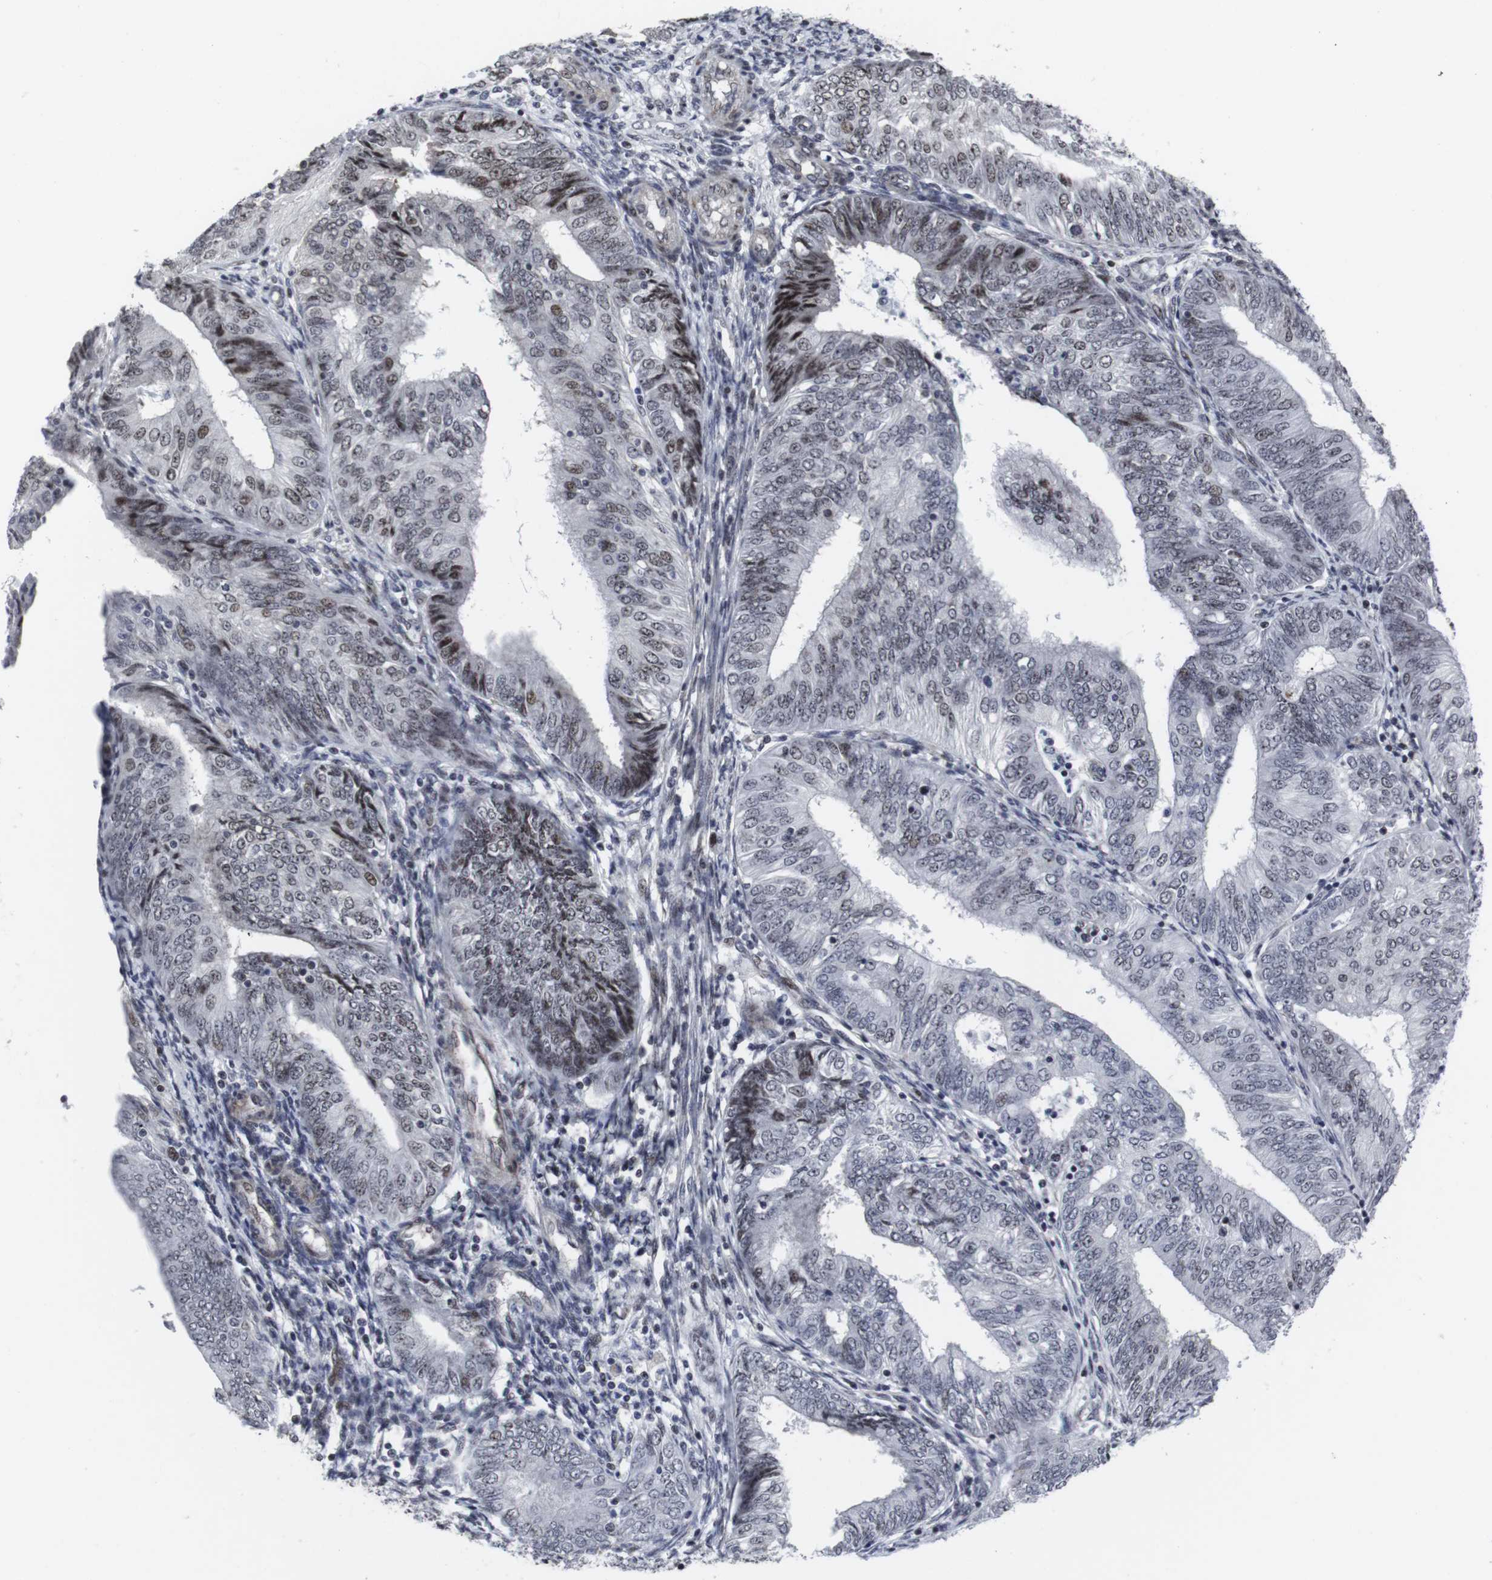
{"staining": {"intensity": "moderate", "quantity": "<25%", "location": "nuclear"}, "tissue": "endometrial cancer", "cell_type": "Tumor cells", "image_type": "cancer", "snomed": [{"axis": "morphology", "description": "Adenocarcinoma, NOS"}, {"axis": "topography", "description": "Endometrium"}], "caption": "Endometrial cancer tissue exhibits moderate nuclear staining in approximately <25% of tumor cells, visualized by immunohistochemistry.", "gene": "MLH1", "patient": {"sex": "female", "age": 58}}